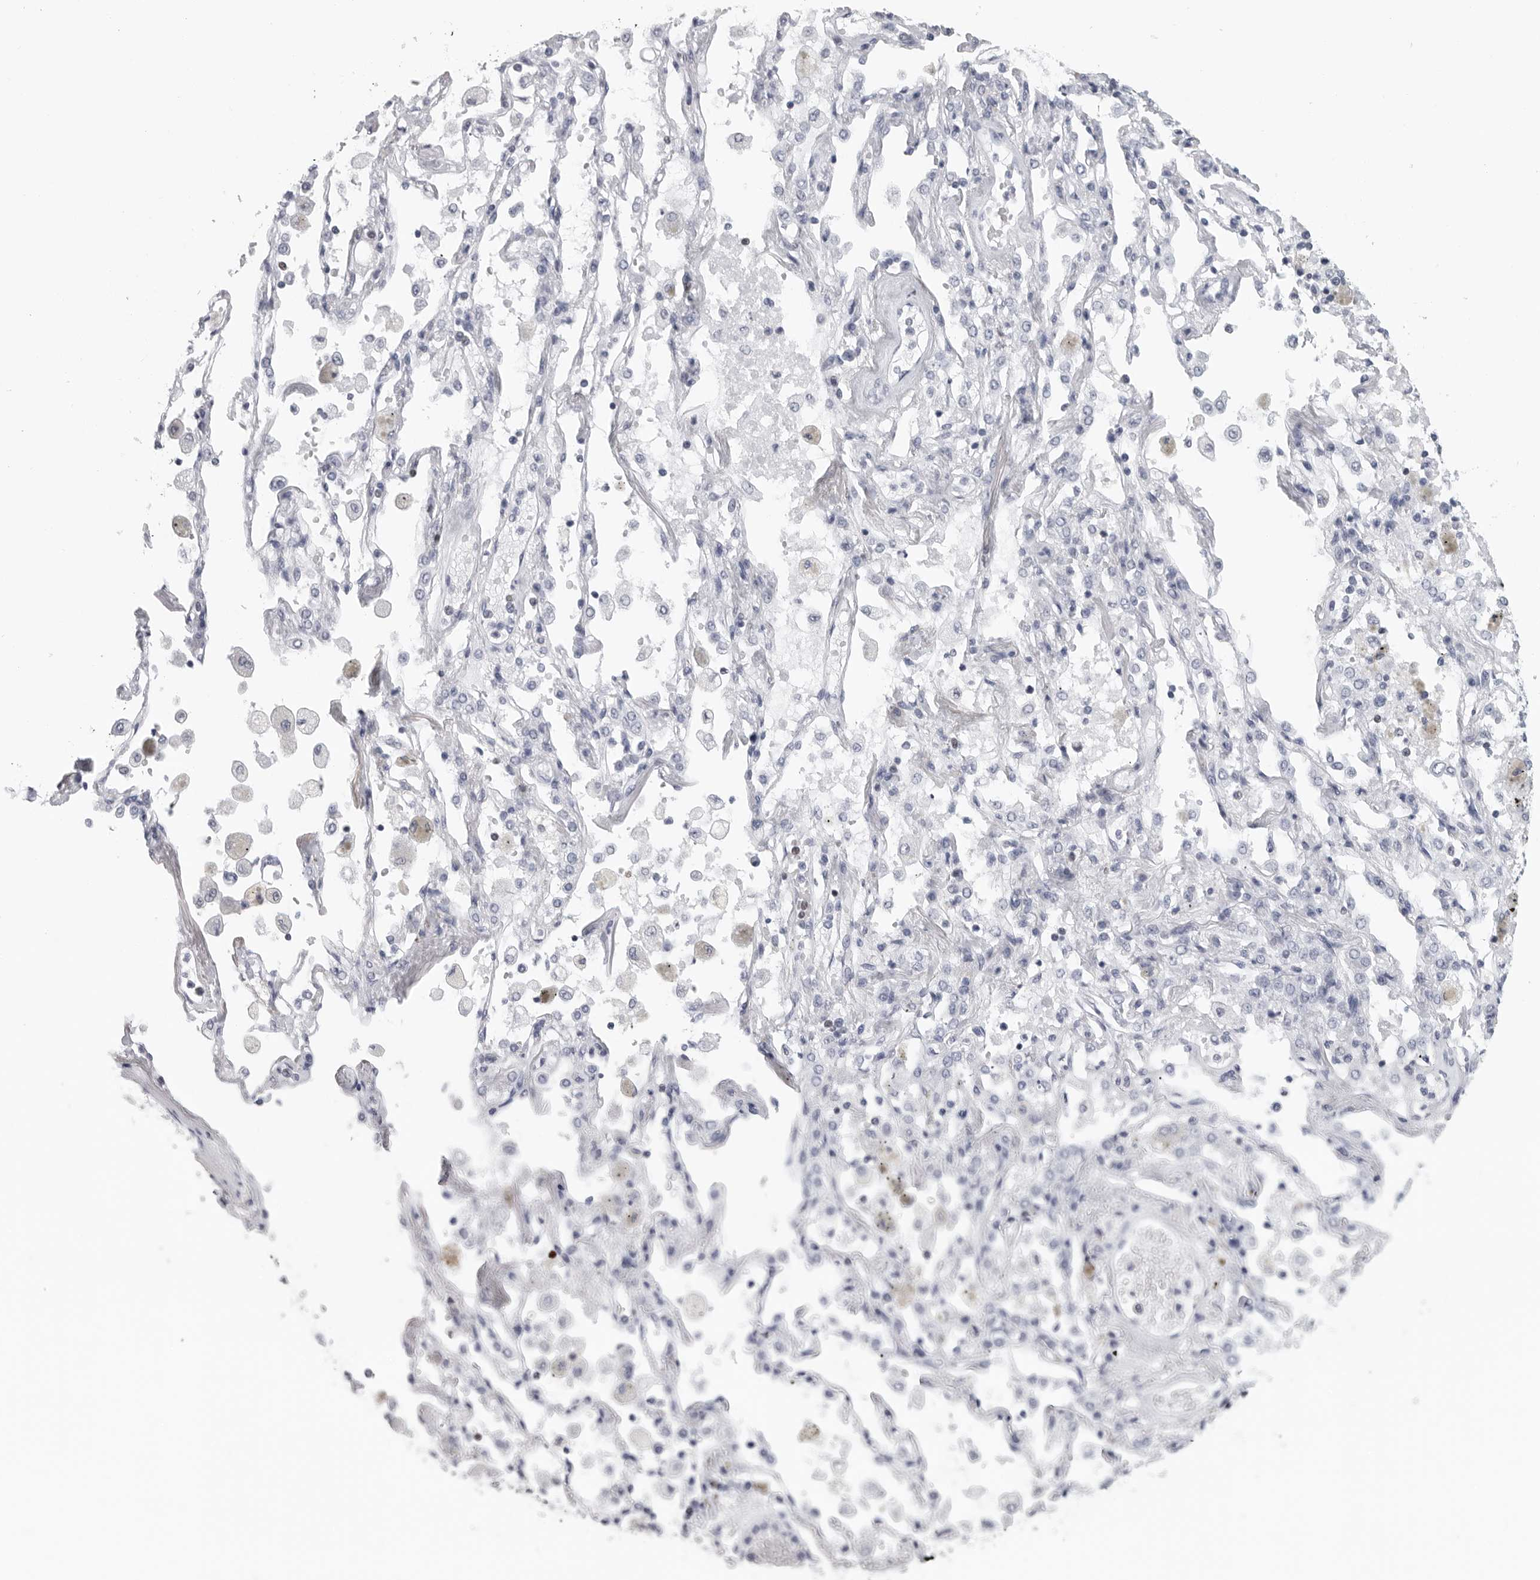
{"staining": {"intensity": "negative", "quantity": "none", "location": "none"}, "tissue": "lung cancer", "cell_type": "Tumor cells", "image_type": "cancer", "snomed": [{"axis": "morphology", "description": "Adenocarcinoma, NOS"}, {"axis": "topography", "description": "Lung"}], "caption": "A high-resolution photomicrograph shows immunohistochemistry (IHC) staining of lung adenocarcinoma, which exhibits no significant positivity in tumor cells. (Immunohistochemistry, brightfield microscopy, high magnification).", "gene": "SATB2", "patient": {"sex": "male", "age": 63}}